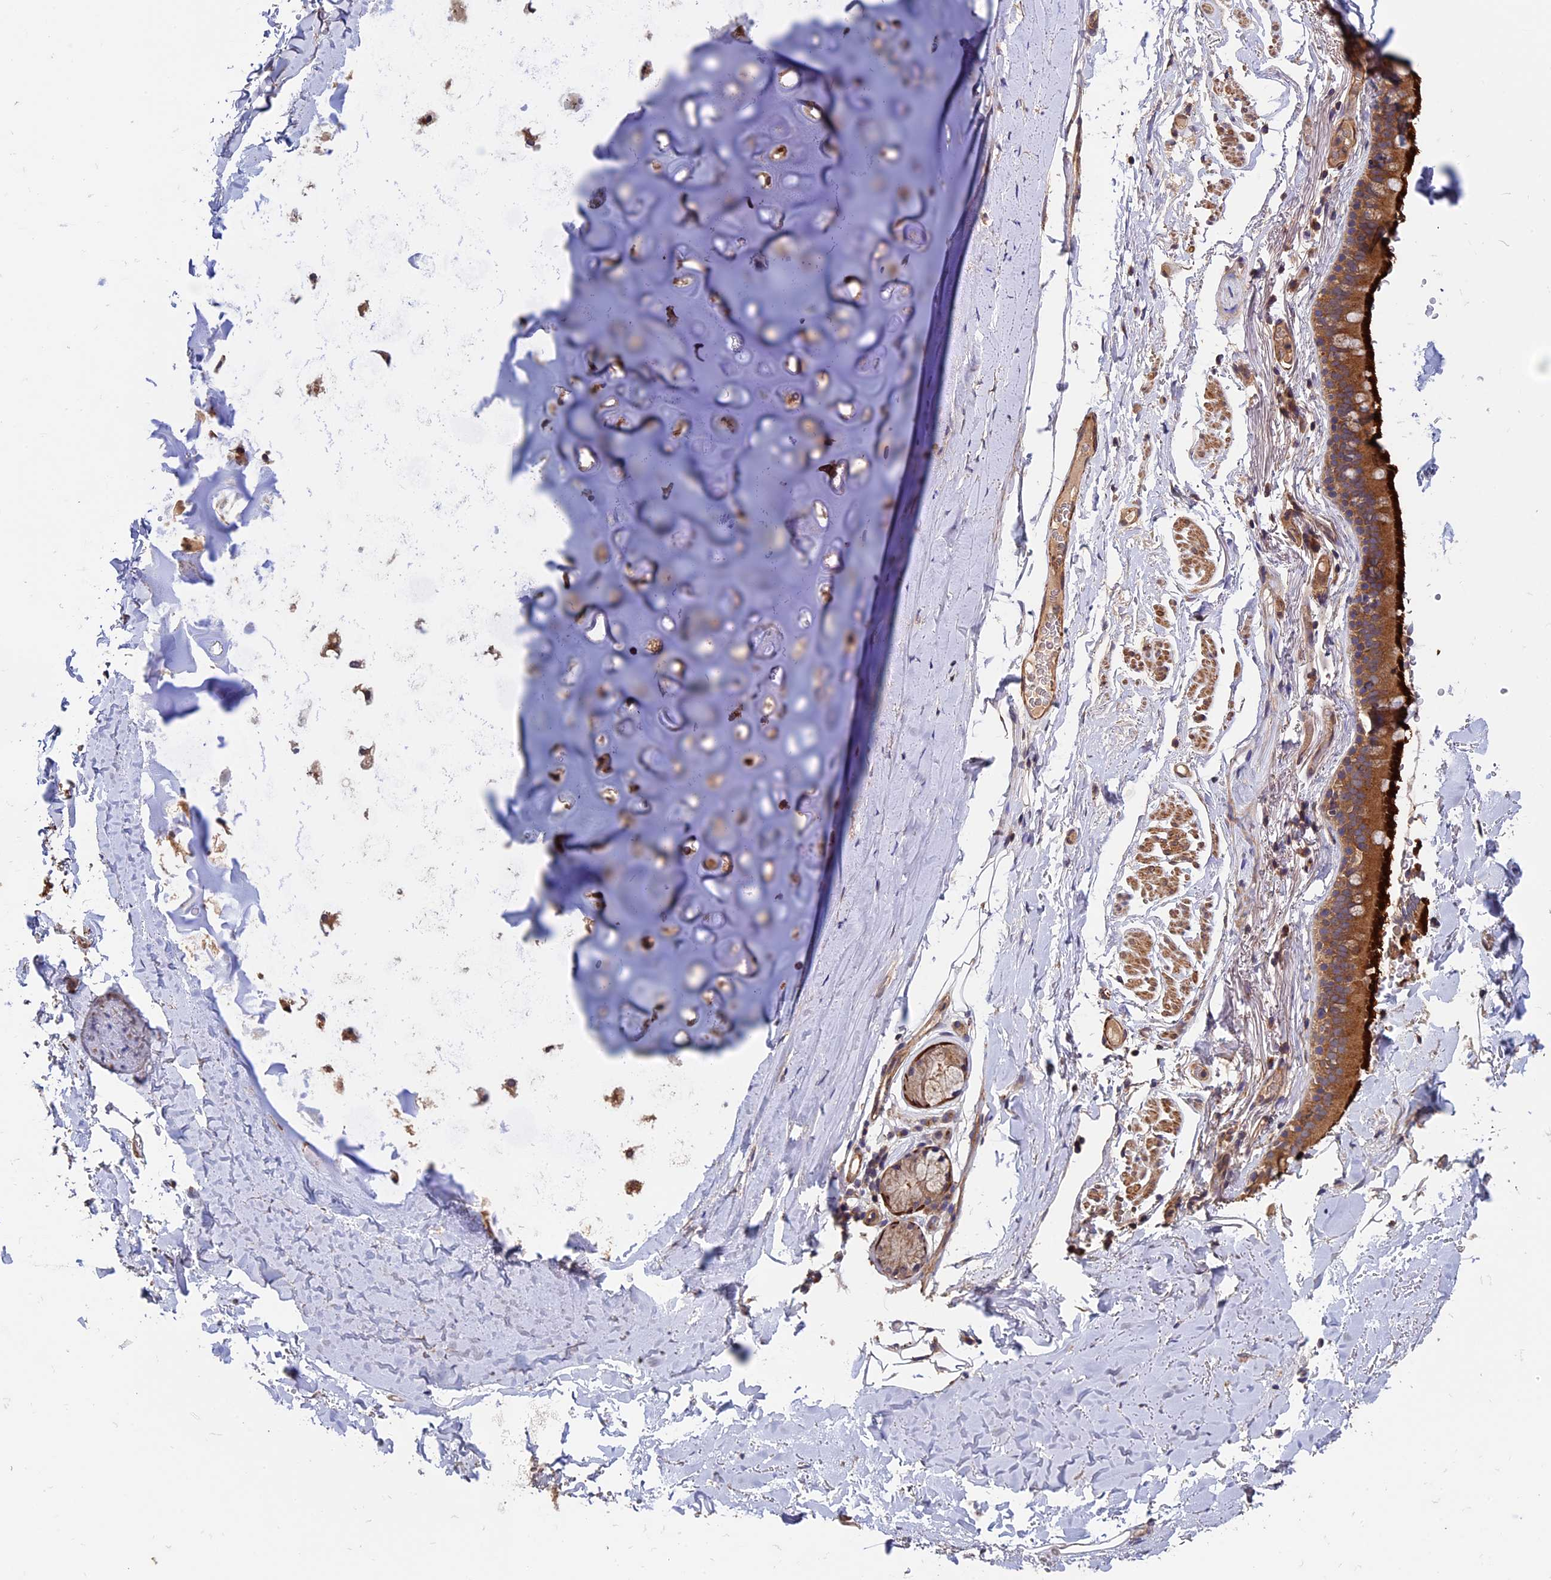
{"staining": {"intensity": "negative", "quantity": "none", "location": "none"}, "tissue": "adipose tissue", "cell_type": "Adipocytes", "image_type": "normal", "snomed": [{"axis": "morphology", "description": "Normal tissue, NOS"}, {"axis": "topography", "description": "Lymph node"}, {"axis": "topography", "description": "Bronchus"}], "caption": "Protein analysis of unremarkable adipose tissue shows no significant positivity in adipocytes. The staining was performed using DAB to visualize the protein expression in brown, while the nuclei were stained in blue with hematoxylin (Magnification: 20x).", "gene": "SLC9A5", "patient": {"sex": "male", "age": 63}}